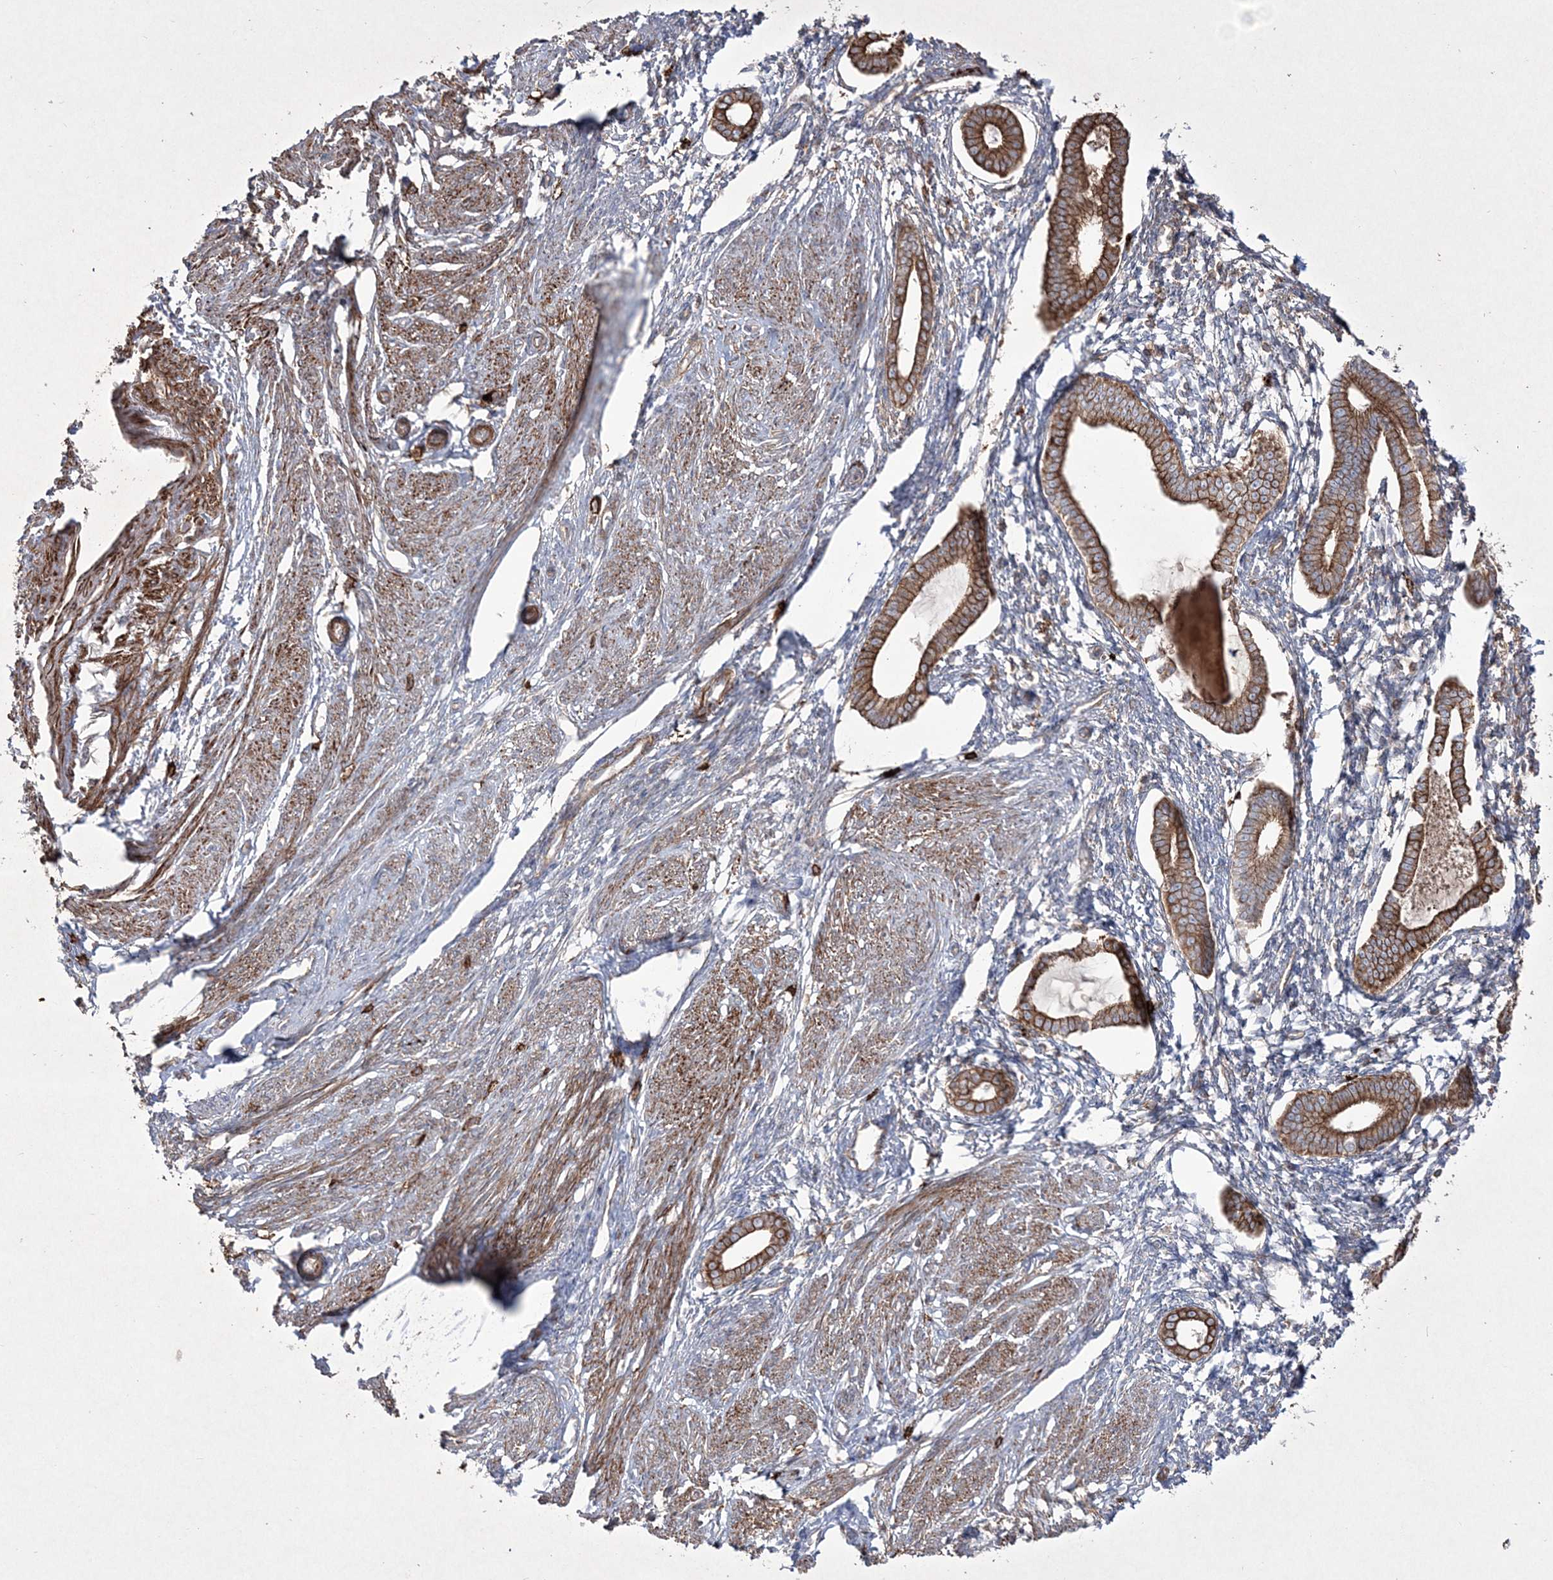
{"staining": {"intensity": "negative", "quantity": "none", "location": "none"}, "tissue": "endometrium", "cell_type": "Cells in endometrial stroma", "image_type": "normal", "snomed": [{"axis": "morphology", "description": "Normal tissue, NOS"}, {"axis": "topography", "description": "Endometrium"}], "caption": "Immunohistochemistry micrograph of normal endometrium: endometrium stained with DAB (3,3'-diaminobenzidine) displays no significant protein positivity in cells in endometrial stroma.", "gene": "RICTOR", "patient": {"sex": "female", "age": 56}}